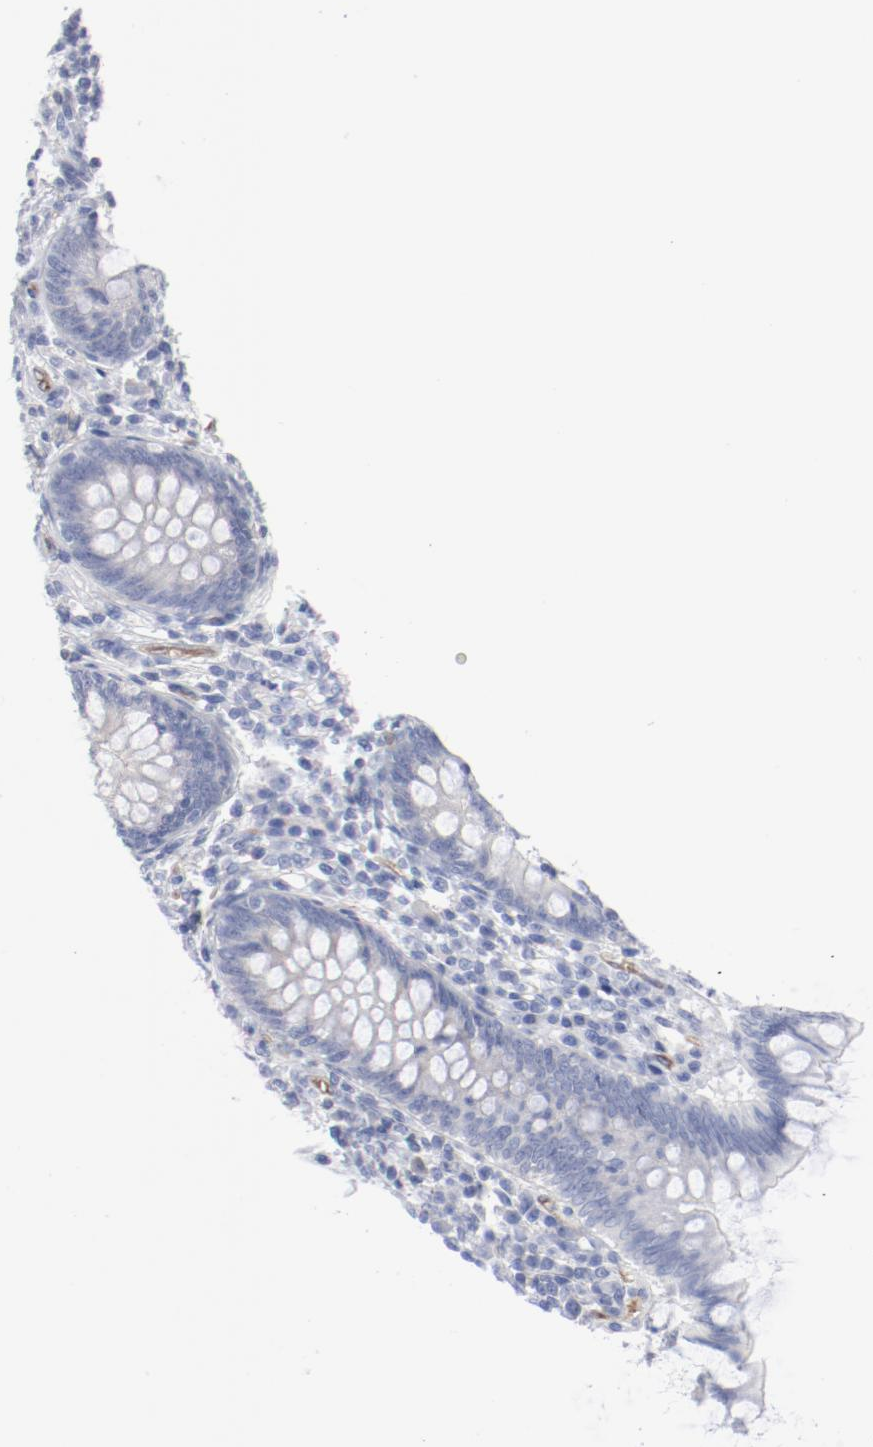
{"staining": {"intensity": "weak", "quantity": "25%-75%", "location": "cytoplasmic/membranous"}, "tissue": "appendix", "cell_type": "Glandular cells", "image_type": "normal", "snomed": [{"axis": "morphology", "description": "Normal tissue, NOS"}, {"axis": "topography", "description": "Appendix"}], "caption": "Immunohistochemical staining of normal appendix demonstrates weak cytoplasmic/membranous protein positivity in about 25%-75% of glandular cells. (DAB (3,3'-diaminobenzidine) IHC with brightfield microscopy, high magnification).", "gene": "SHANK3", "patient": {"sex": "female", "age": 66}}